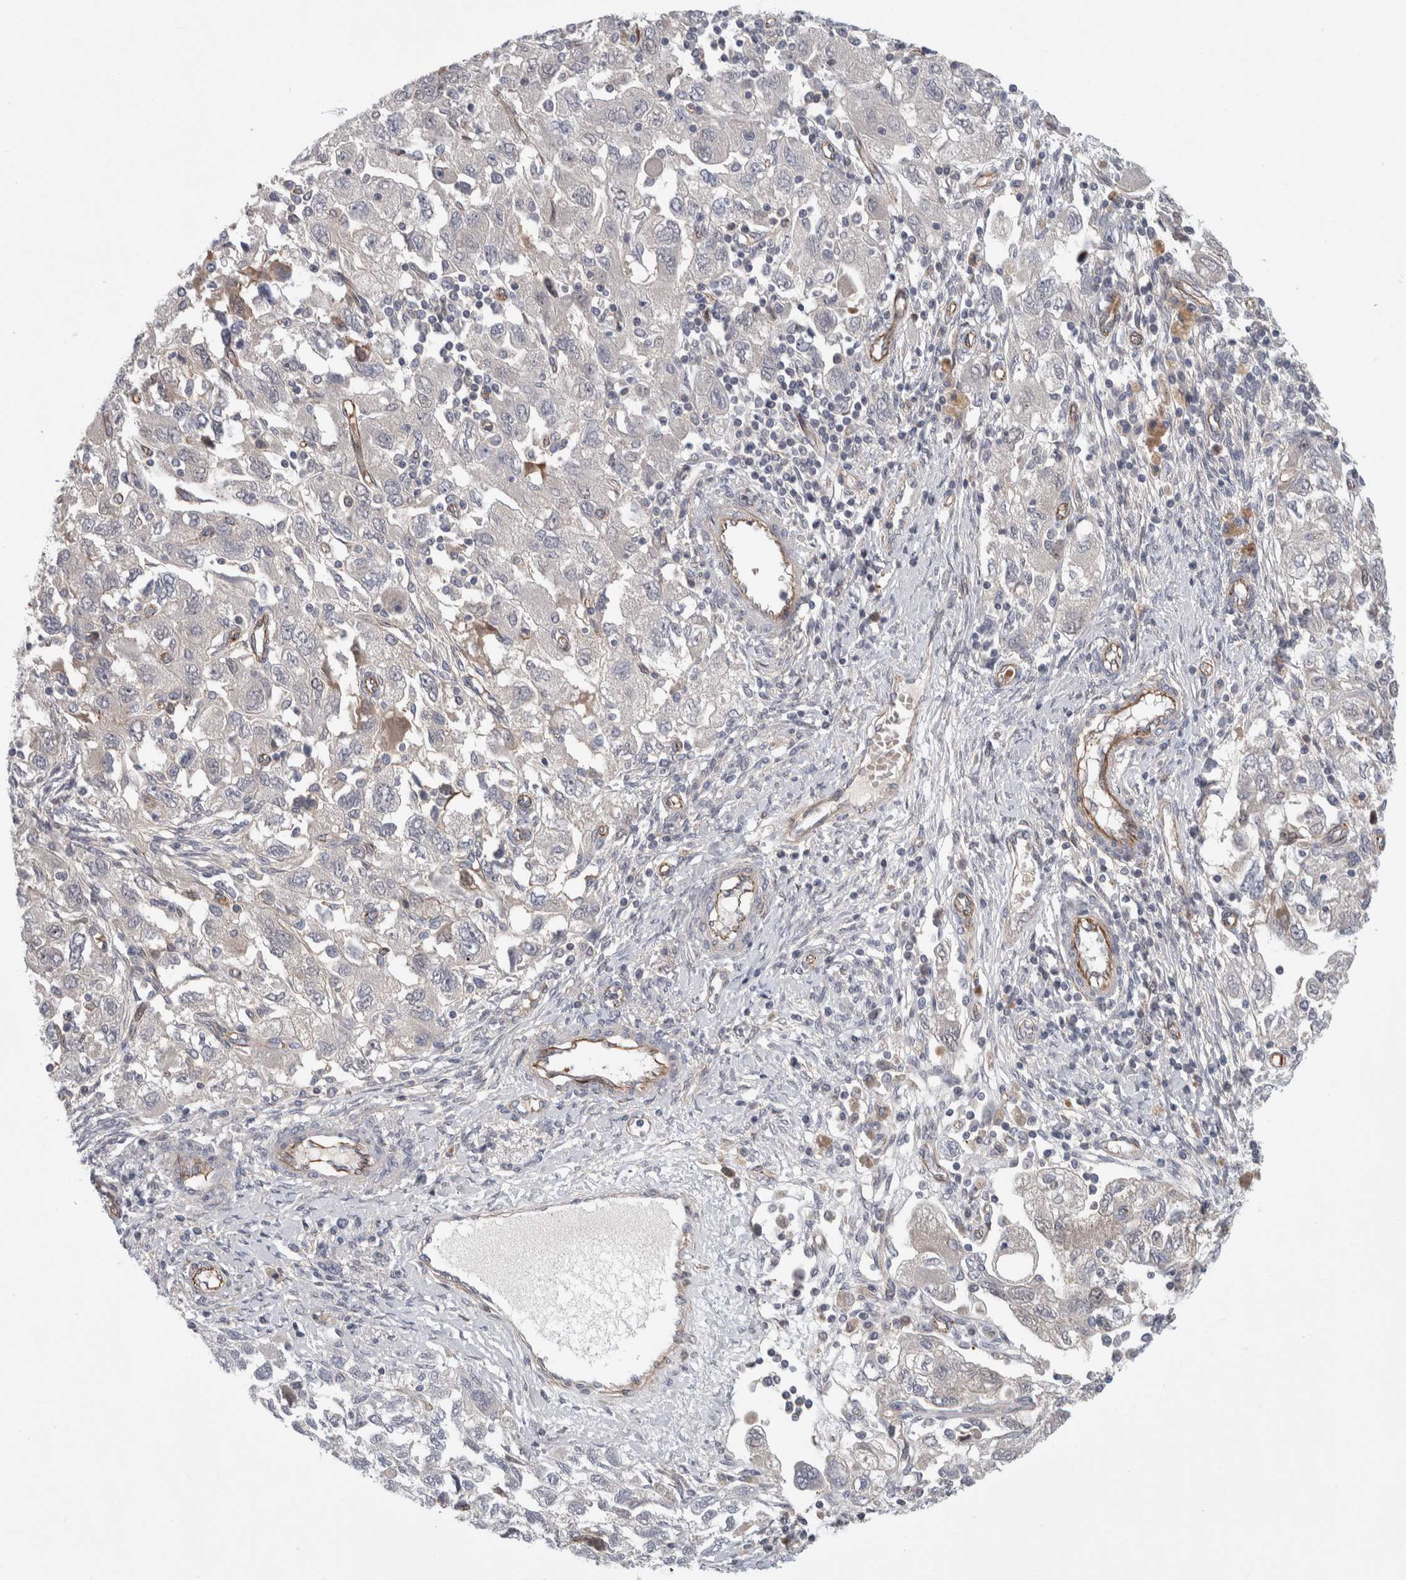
{"staining": {"intensity": "negative", "quantity": "none", "location": "none"}, "tissue": "ovarian cancer", "cell_type": "Tumor cells", "image_type": "cancer", "snomed": [{"axis": "morphology", "description": "Carcinoma, NOS"}, {"axis": "morphology", "description": "Cystadenocarcinoma, serous, NOS"}, {"axis": "topography", "description": "Ovary"}], "caption": "A high-resolution micrograph shows immunohistochemistry (IHC) staining of ovarian cancer, which exhibits no significant staining in tumor cells. Brightfield microscopy of IHC stained with DAB (3,3'-diaminobenzidine) (brown) and hematoxylin (blue), captured at high magnification.", "gene": "ZNF862", "patient": {"sex": "female", "age": 69}}